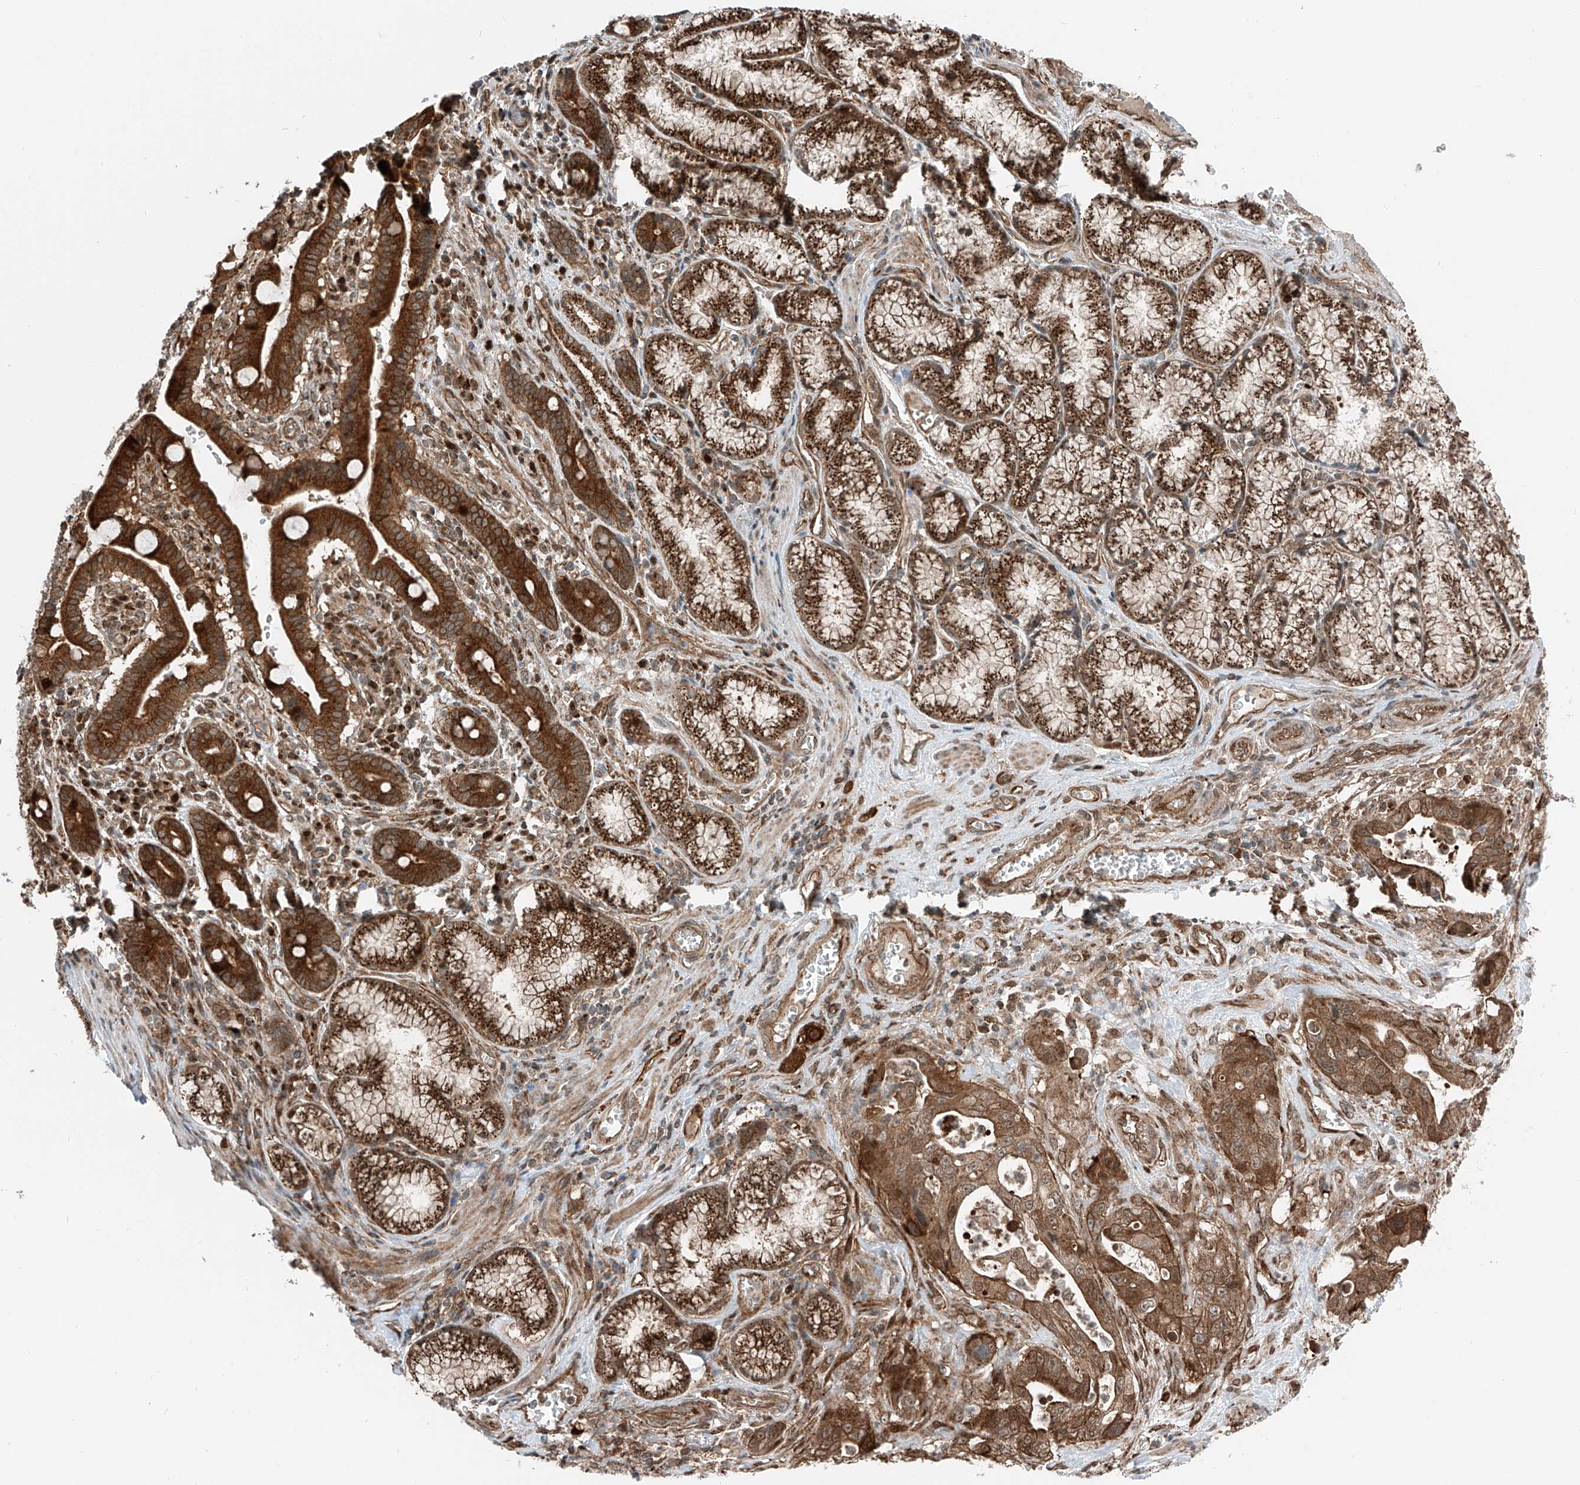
{"staining": {"intensity": "strong", "quantity": ">75%", "location": "cytoplasmic/membranous"}, "tissue": "pancreatic cancer", "cell_type": "Tumor cells", "image_type": "cancer", "snomed": [{"axis": "morphology", "description": "Adenocarcinoma, NOS"}, {"axis": "topography", "description": "Pancreas"}], "caption": "A high-resolution histopathology image shows immunohistochemistry staining of adenocarcinoma (pancreatic), which demonstrates strong cytoplasmic/membranous expression in approximately >75% of tumor cells.", "gene": "USP48", "patient": {"sex": "male", "age": 70}}